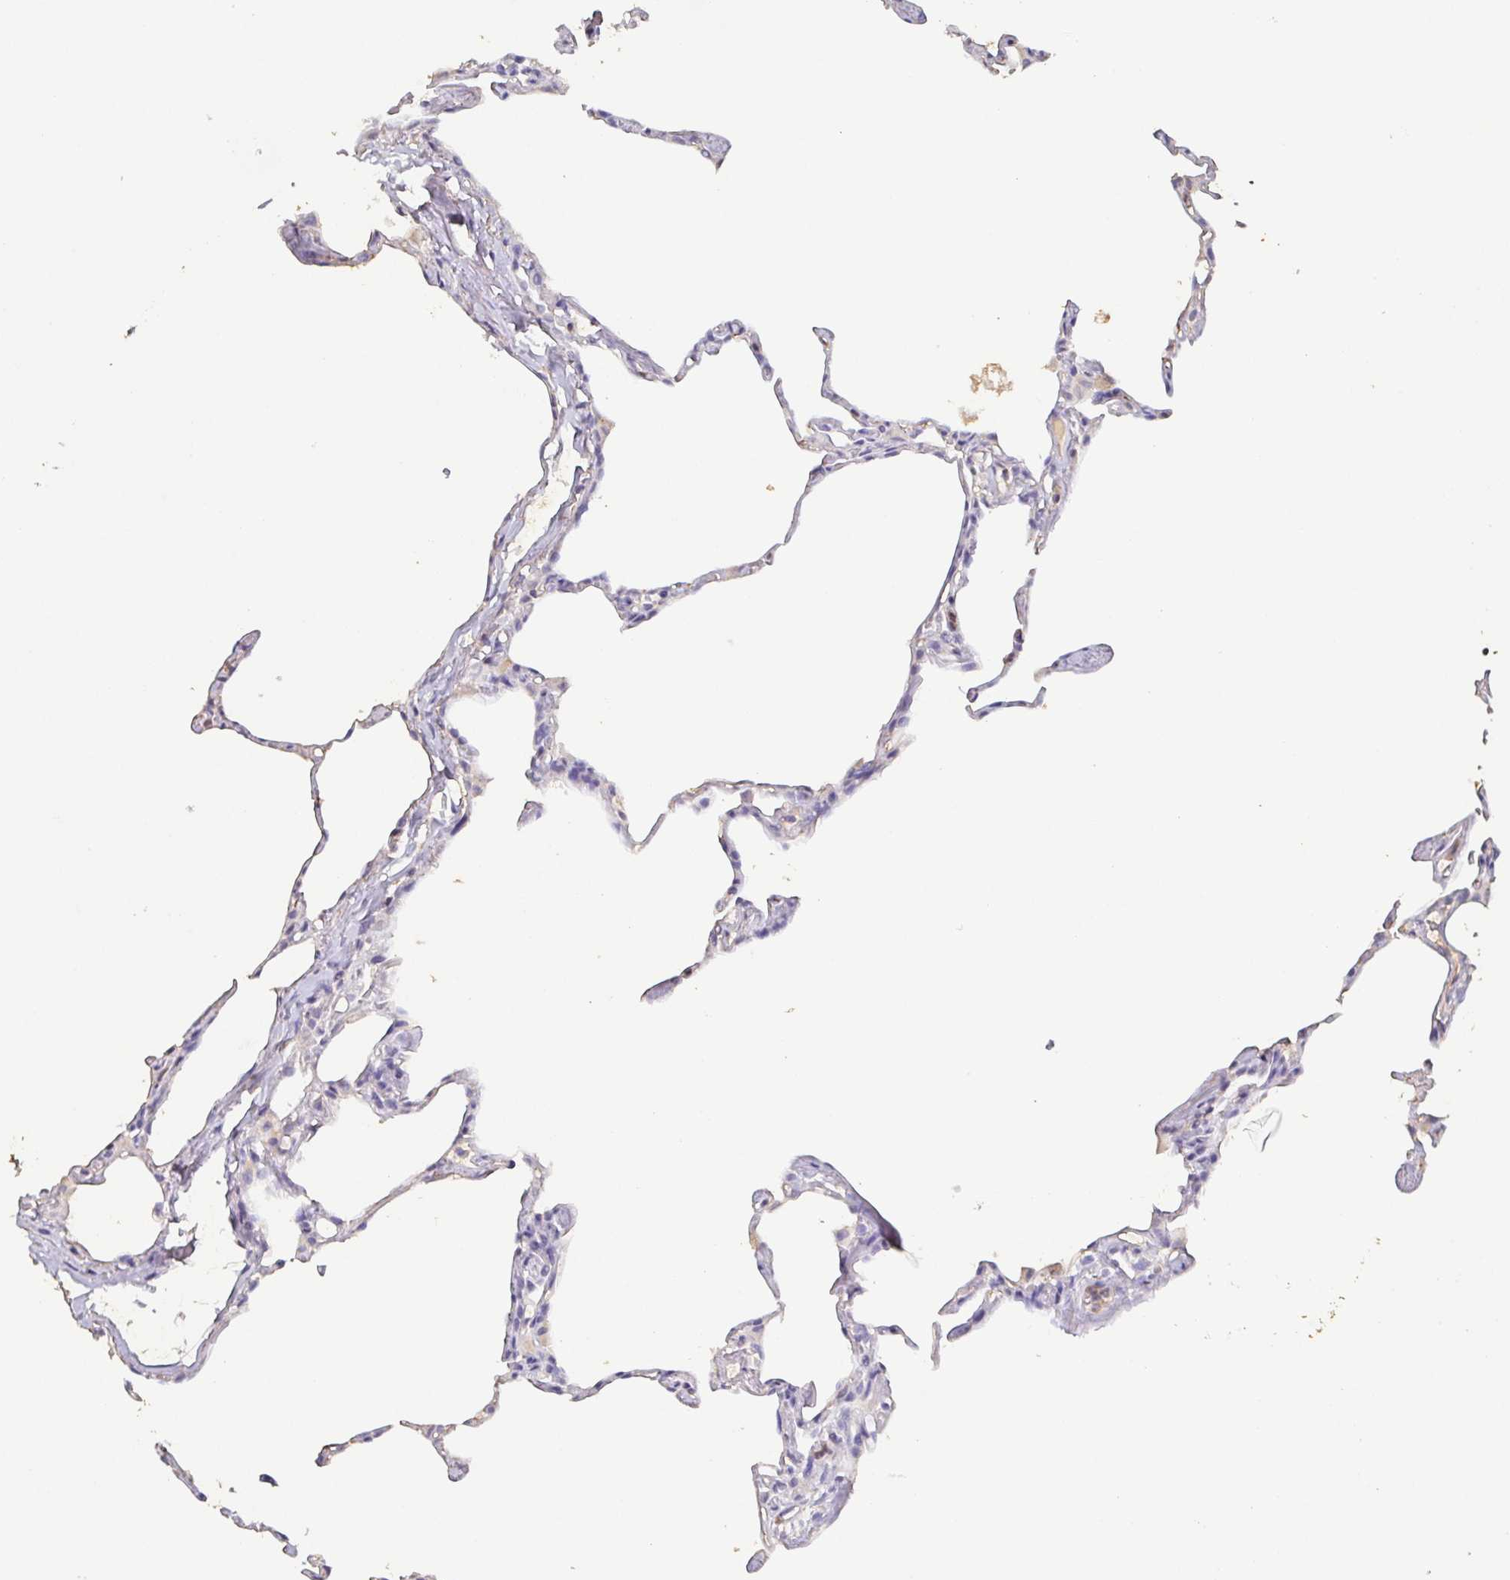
{"staining": {"intensity": "negative", "quantity": "none", "location": "none"}, "tissue": "lung", "cell_type": "Alveolar cells", "image_type": "normal", "snomed": [{"axis": "morphology", "description": "Normal tissue, NOS"}, {"axis": "topography", "description": "Lung"}], "caption": "DAB (3,3'-diaminobenzidine) immunohistochemical staining of normal human lung displays no significant staining in alveolar cells. (DAB IHC, high magnification).", "gene": "BPIFA2", "patient": {"sex": "male", "age": 65}}